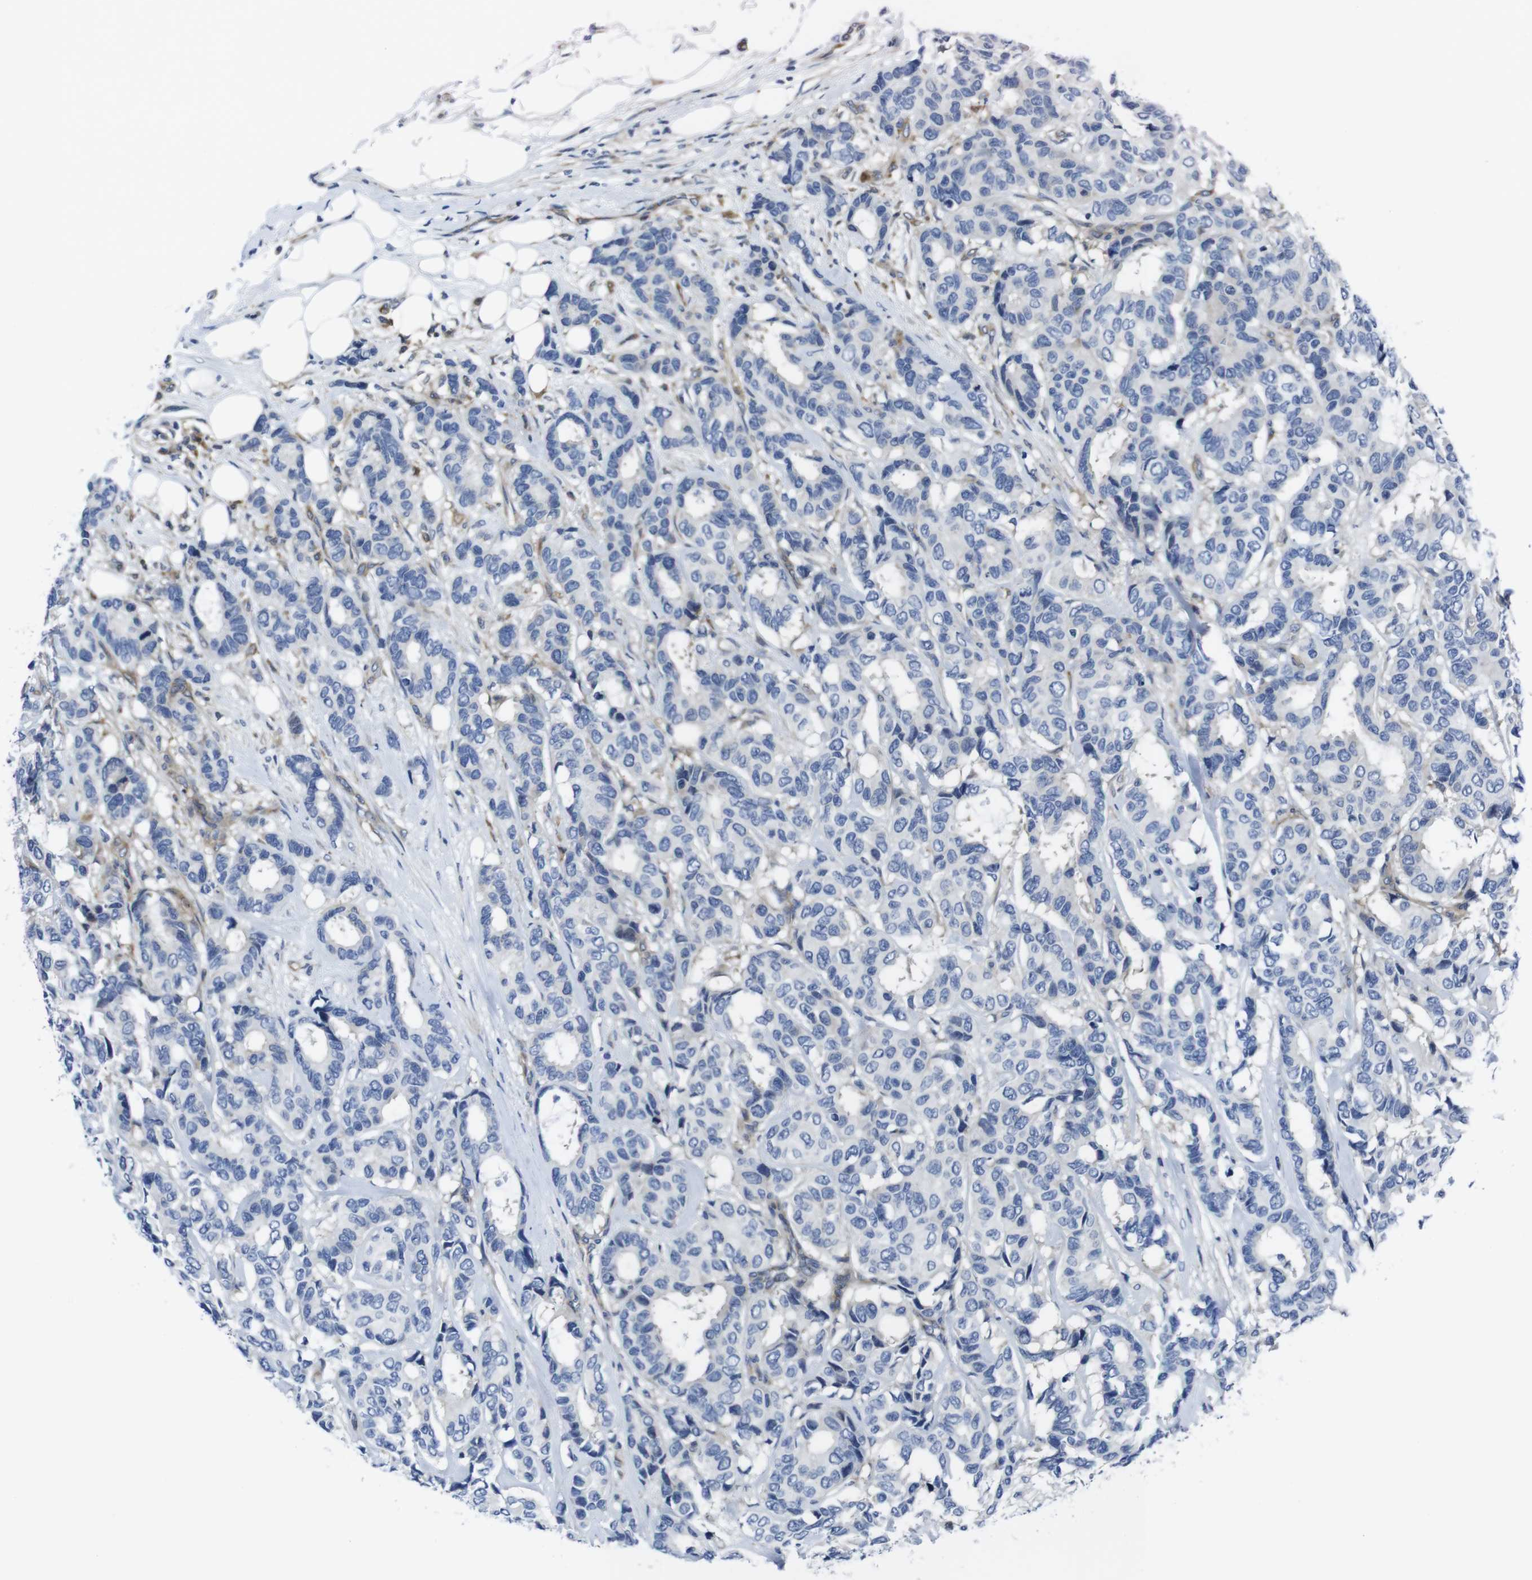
{"staining": {"intensity": "negative", "quantity": "none", "location": "none"}, "tissue": "breast cancer", "cell_type": "Tumor cells", "image_type": "cancer", "snomed": [{"axis": "morphology", "description": "Duct carcinoma"}, {"axis": "topography", "description": "Breast"}], "caption": "High magnification brightfield microscopy of breast cancer (intraductal carcinoma) stained with DAB (brown) and counterstained with hematoxylin (blue): tumor cells show no significant staining. Brightfield microscopy of immunohistochemistry stained with DAB (3,3'-diaminobenzidine) (brown) and hematoxylin (blue), captured at high magnification.", "gene": "EIF4A1", "patient": {"sex": "female", "age": 87}}